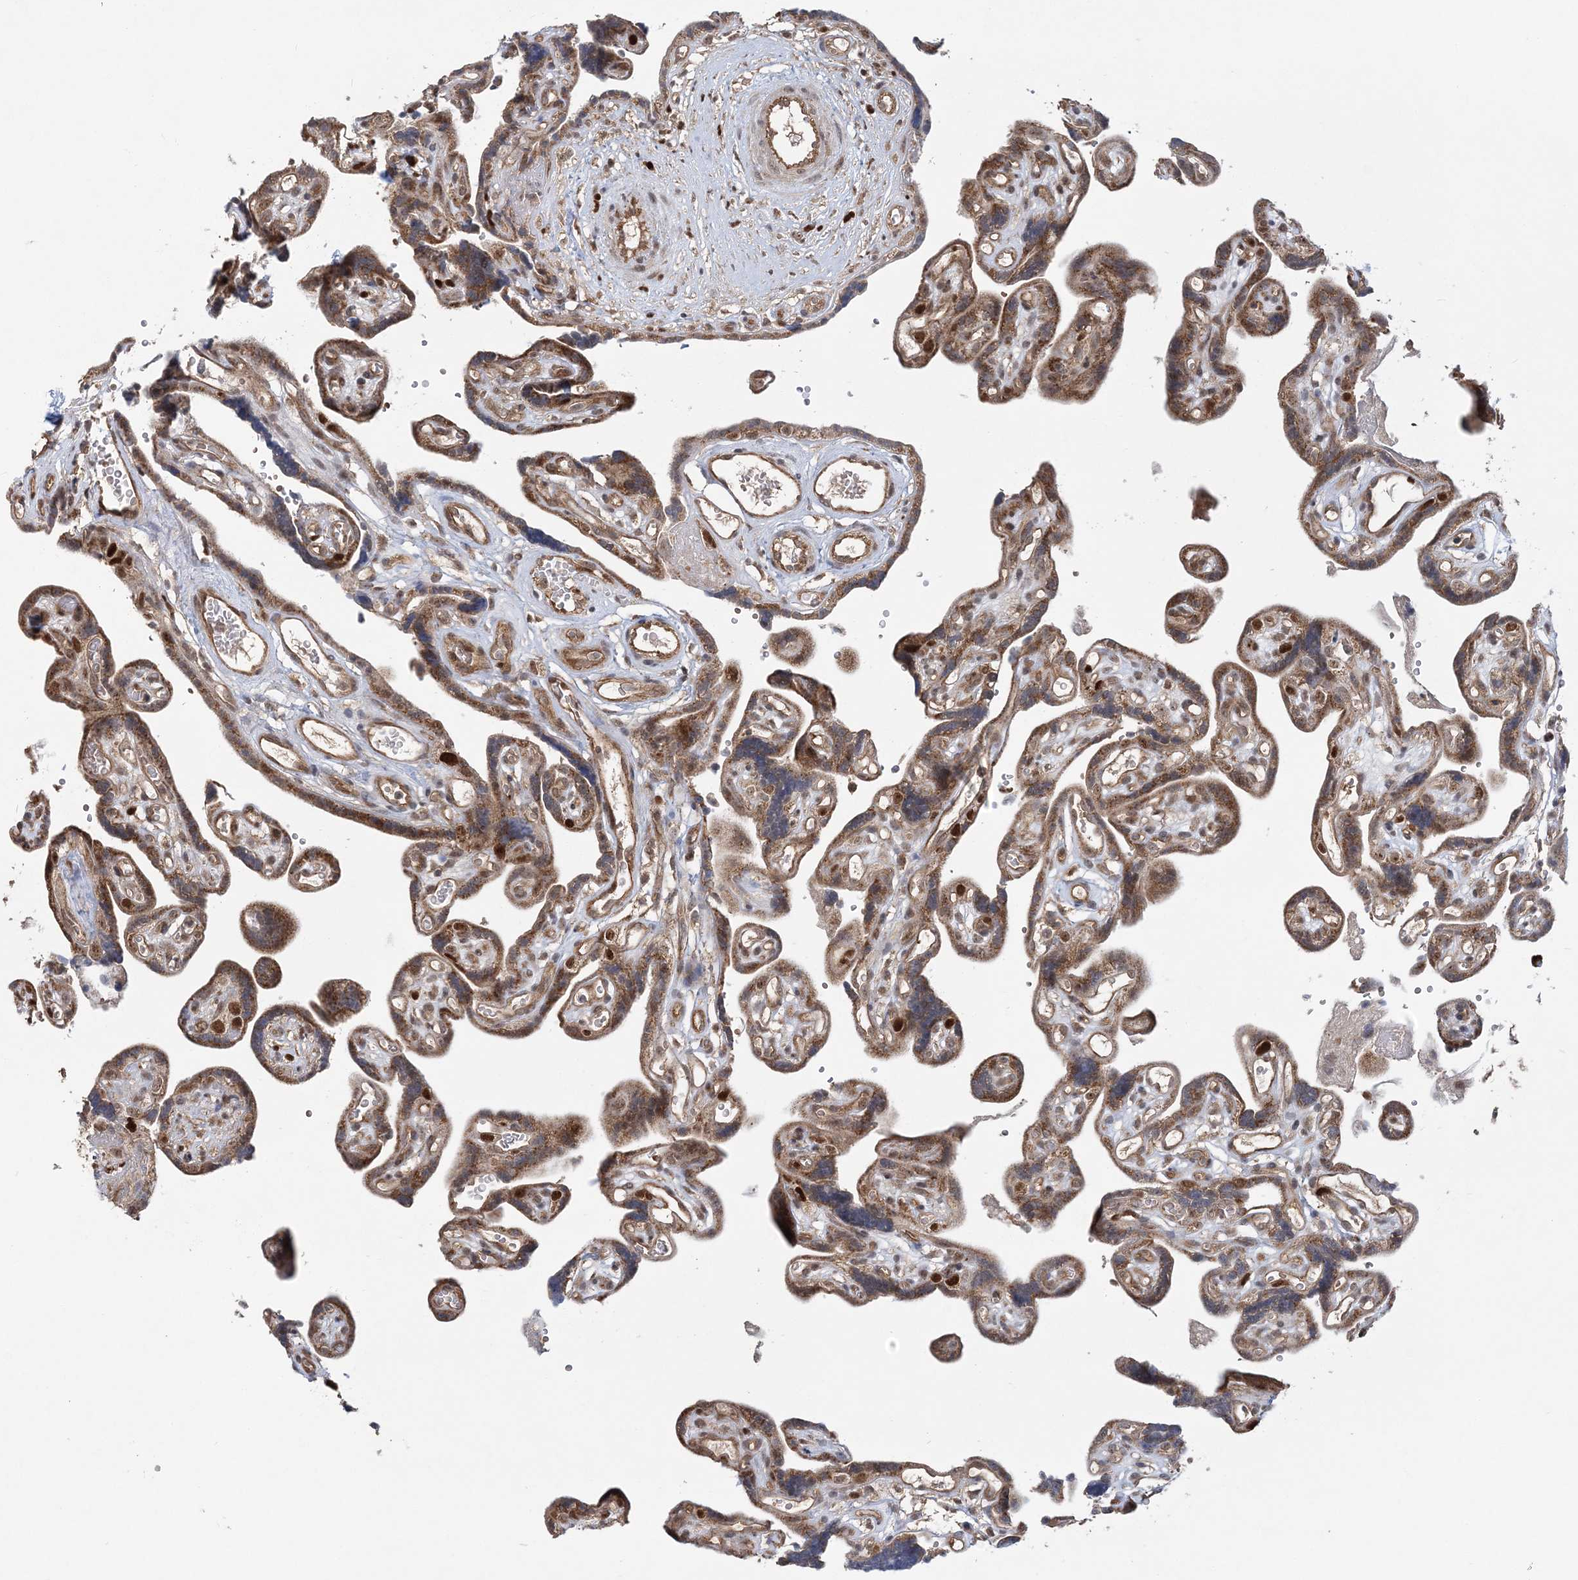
{"staining": {"intensity": "moderate", "quantity": ">75%", "location": "cytoplasmic/membranous,nuclear"}, "tissue": "placenta", "cell_type": "Decidual cells", "image_type": "normal", "snomed": [{"axis": "morphology", "description": "Normal tissue, NOS"}, {"axis": "topography", "description": "Placenta"}], "caption": "DAB immunohistochemical staining of benign human placenta demonstrates moderate cytoplasmic/membranous,nuclear protein expression in approximately >75% of decidual cells.", "gene": "KIF4A", "patient": {"sex": "female", "age": 30}}